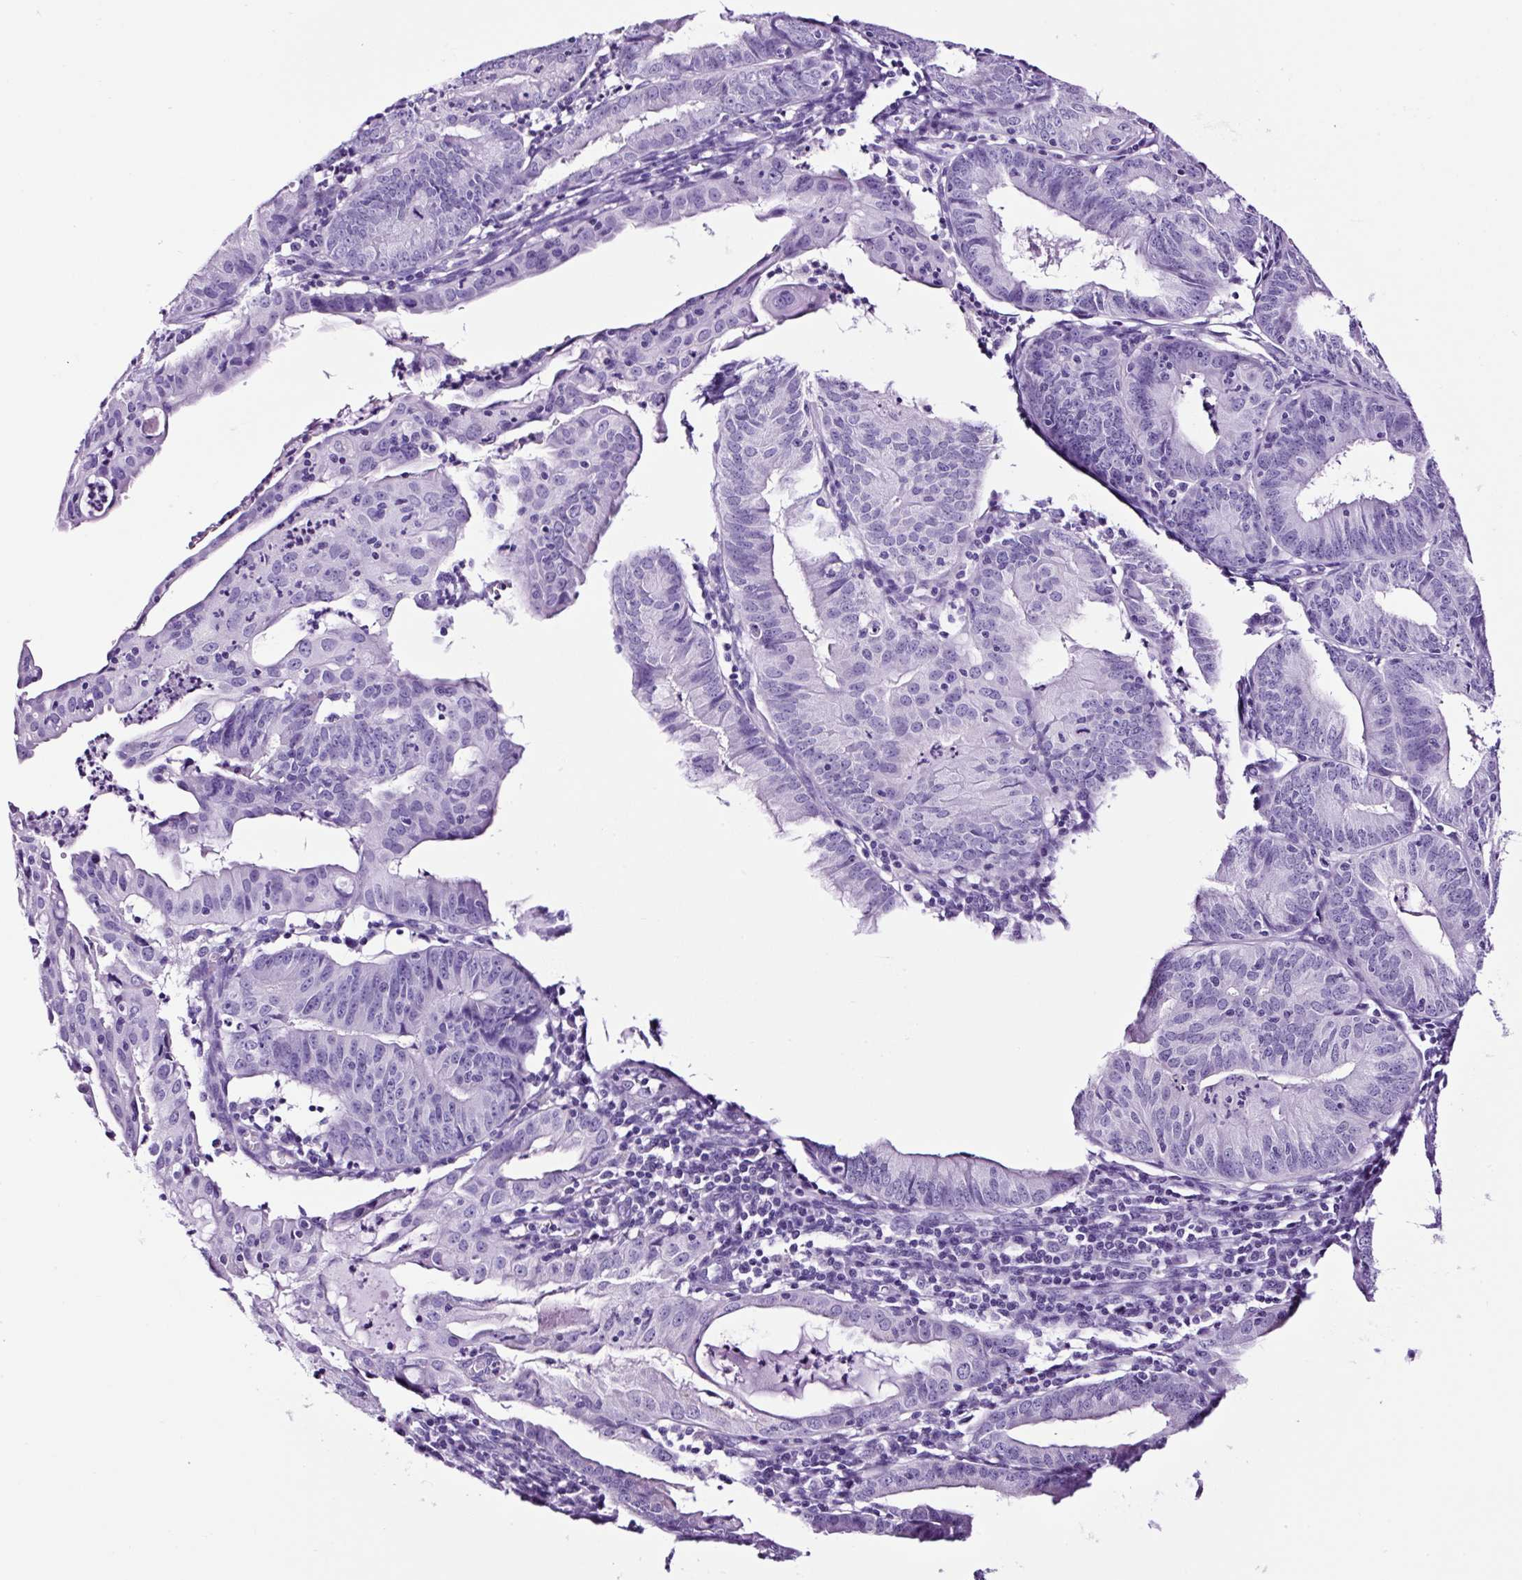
{"staining": {"intensity": "negative", "quantity": "none", "location": "none"}, "tissue": "endometrial cancer", "cell_type": "Tumor cells", "image_type": "cancer", "snomed": [{"axis": "morphology", "description": "Adenocarcinoma, NOS"}, {"axis": "topography", "description": "Endometrium"}], "caption": "DAB immunohistochemical staining of endometrial cancer (adenocarcinoma) demonstrates no significant positivity in tumor cells.", "gene": "FBXL7", "patient": {"sex": "female", "age": 60}}